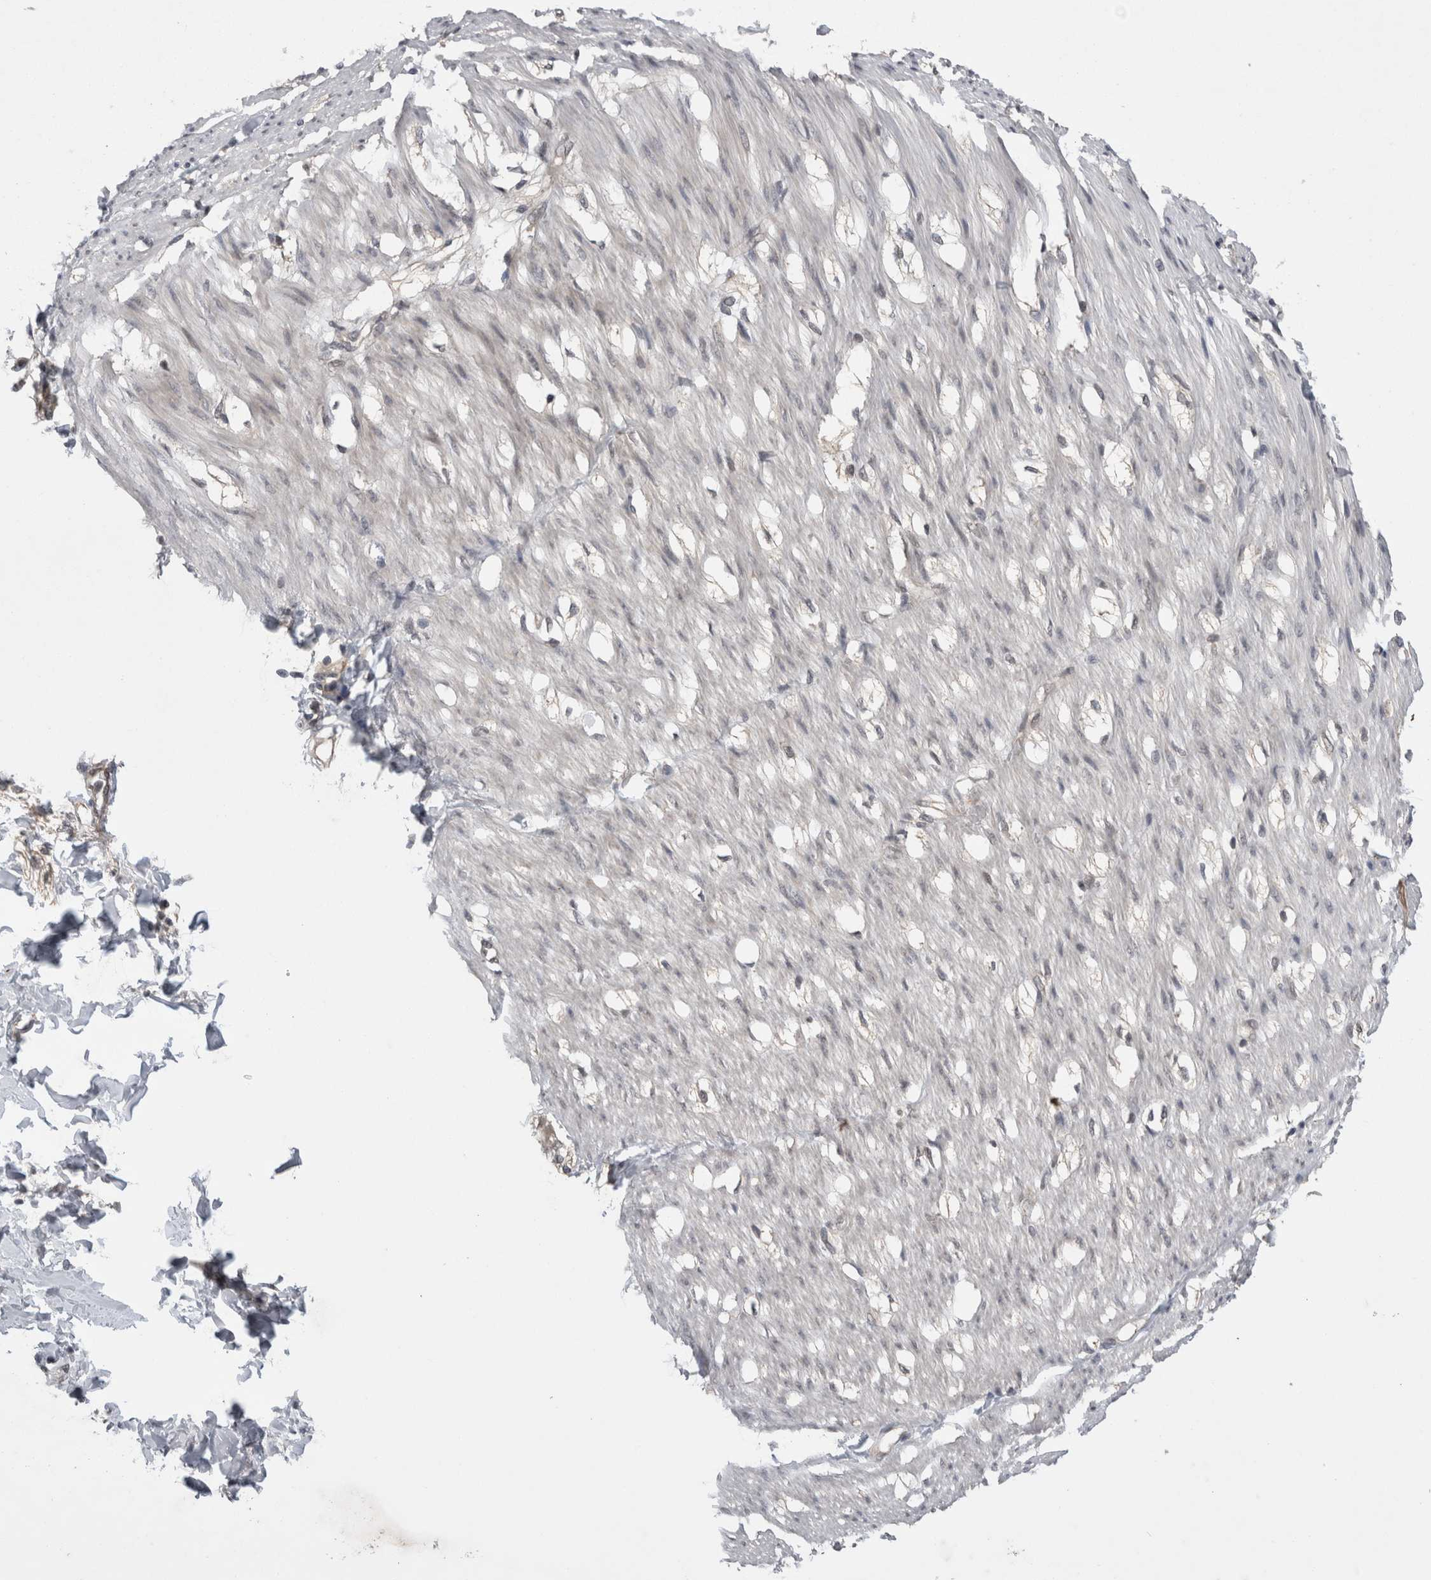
{"staining": {"intensity": "negative", "quantity": "none", "location": "none"}, "tissue": "smooth muscle", "cell_type": "Smooth muscle cells", "image_type": "normal", "snomed": [{"axis": "morphology", "description": "Normal tissue, NOS"}, {"axis": "morphology", "description": "Adenocarcinoma, NOS"}, {"axis": "topography", "description": "Smooth muscle"}, {"axis": "topography", "description": "Colon"}], "caption": "Smooth muscle cells show no significant protein expression in normal smooth muscle. (DAB immunohistochemistry, high magnification).", "gene": "ZNF341", "patient": {"sex": "male", "age": 14}}